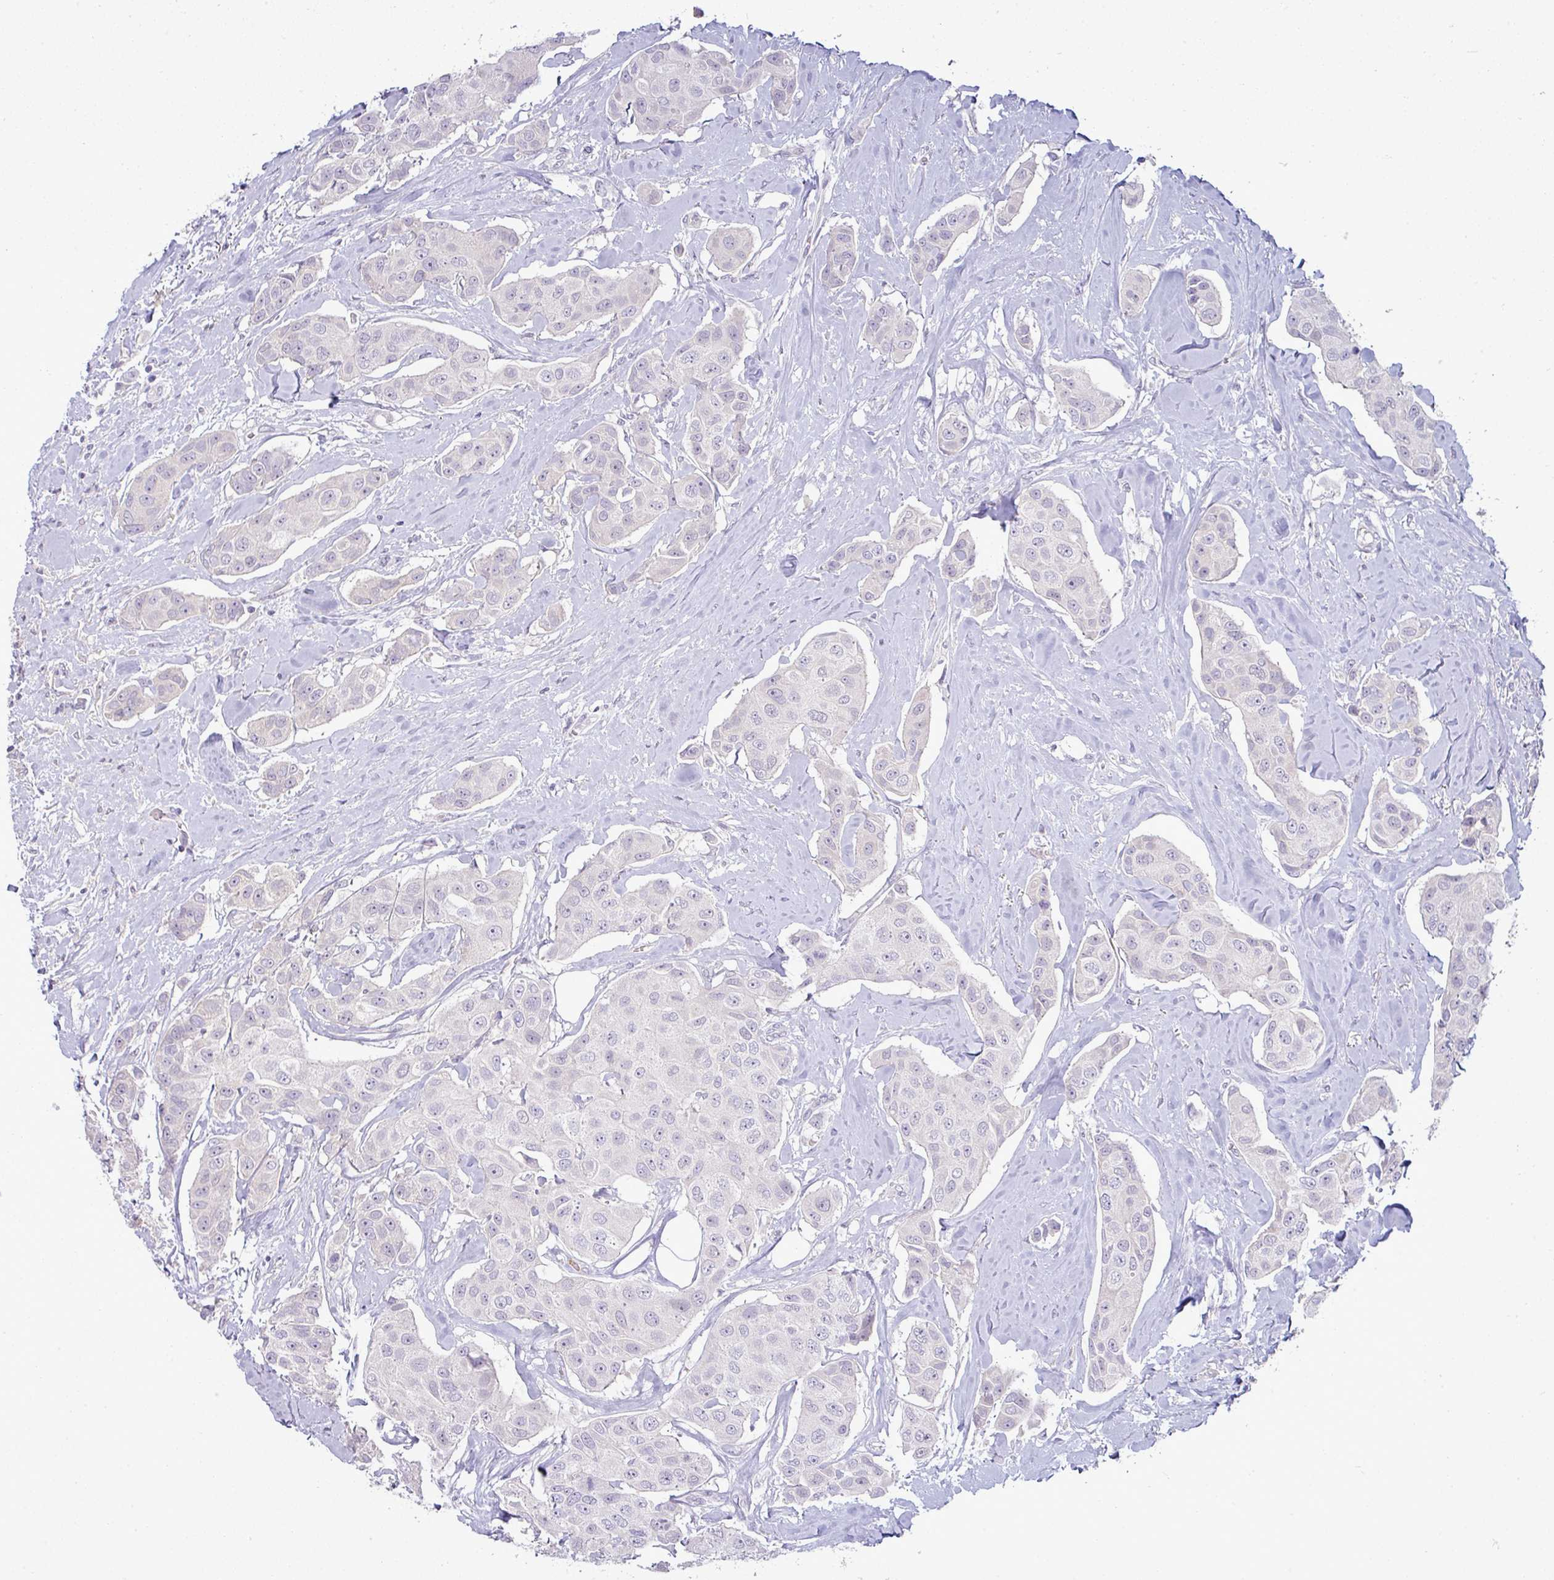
{"staining": {"intensity": "negative", "quantity": "none", "location": "none"}, "tissue": "breast cancer", "cell_type": "Tumor cells", "image_type": "cancer", "snomed": [{"axis": "morphology", "description": "Duct carcinoma"}, {"axis": "topography", "description": "Breast"}, {"axis": "topography", "description": "Lymph node"}], "caption": "This photomicrograph is of breast cancer stained with IHC to label a protein in brown with the nuclei are counter-stained blue. There is no staining in tumor cells.", "gene": "APOM", "patient": {"sex": "female", "age": 80}}